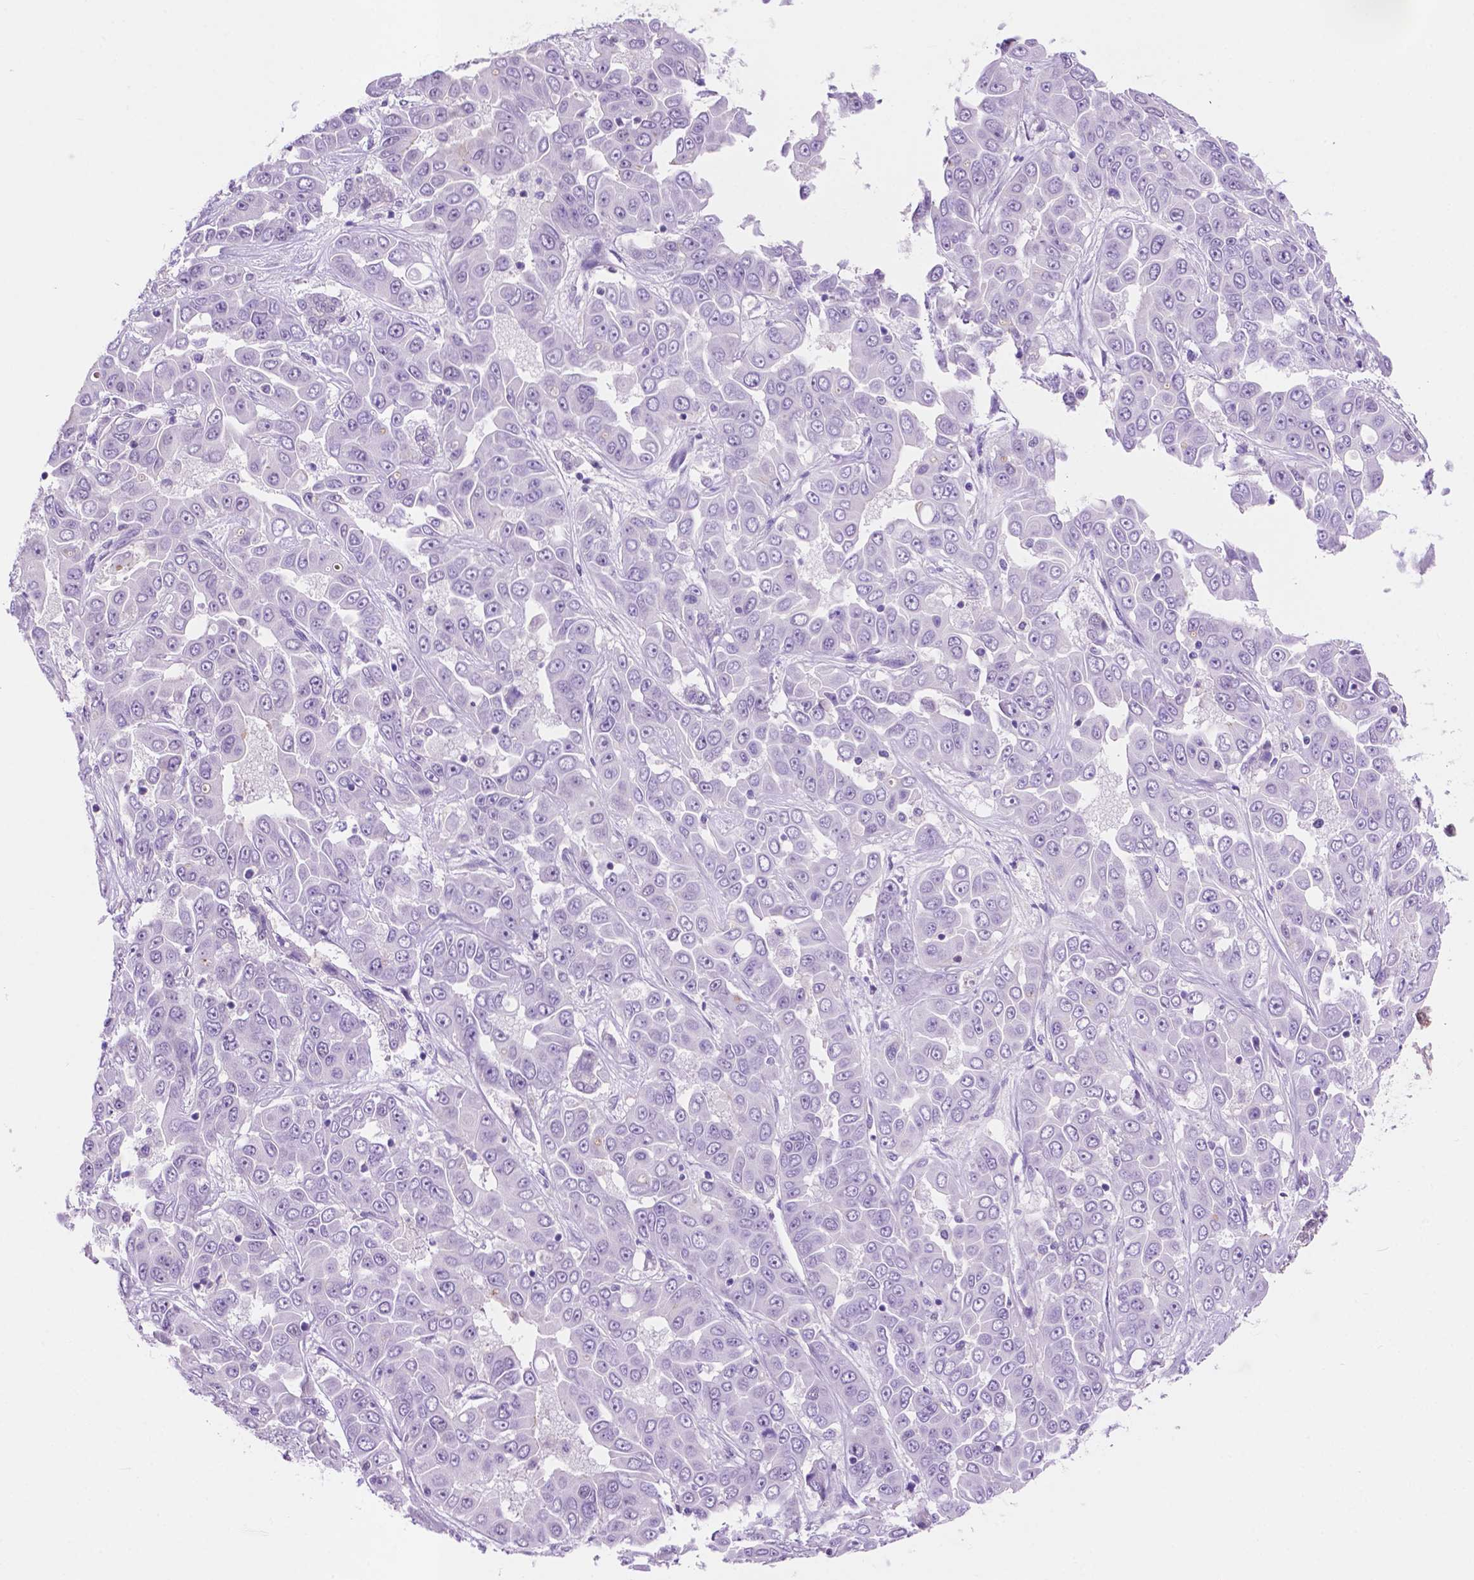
{"staining": {"intensity": "negative", "quantity": "none", "location": "none"}, "tissue": "liver cancer", "cell_type": "Tumor cells", "image_type": "cancer", "snomed": [{"axis": "morphology", "description": "Cholangiocarcinoma"}, {"axis": "topography", "description": "Liver"}], "caption": "There is no significant expression in tumor cells of liver cholangiocarcinoma. The staining was performed using DAB (3,3'-diaminobenzidine) to visualize the protein expression in brown, while the nuclei were stained in blue with hematoxylin (Magnification: 20x).", "gene": "ACY3", "patient": {"sex": "female", "age": 52}}